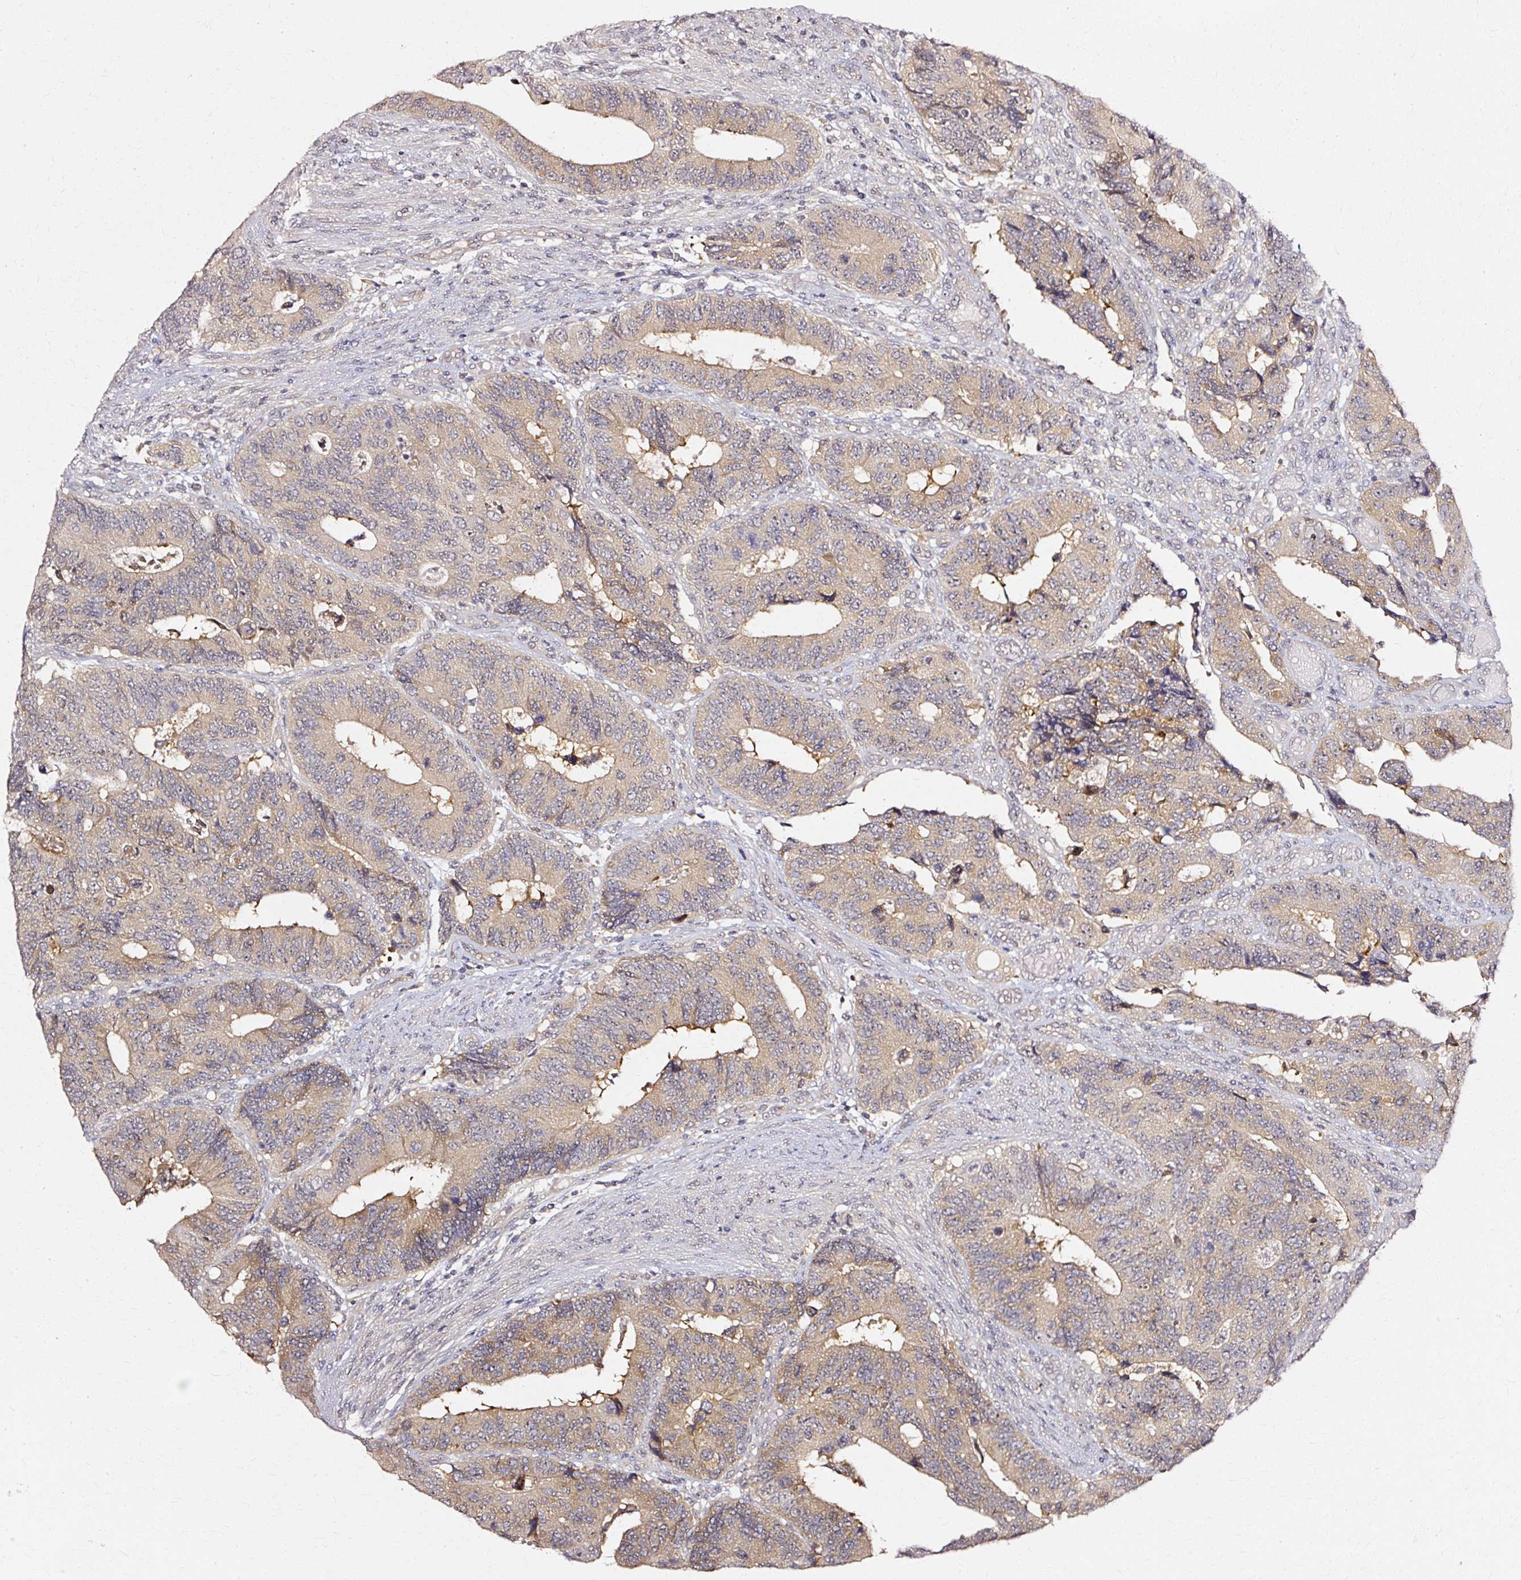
{"staining": {"intensity": "weak", "quantity": ">75%", "location": "cytoplasmic/membranous"}, "tissue": "colorectal cancer", "cell_type": "Tumor cells", "image_type": "cancer", "snomed": [{"axis": "morphology", "description": "Adenocarcinoma, NOS"}, {"axis": "topography", "description": "Colon"}], "caption": "DAB (3,3'-diaminobenzidine) immunohistochemical staining of human adenocarcinoma (colorectal) shows weak cytoplasmic/membranous protein expression in approximately >75% of tumor cells.", "gene": "RGPD5", "patient": {"sex": "male", "age": 87}}